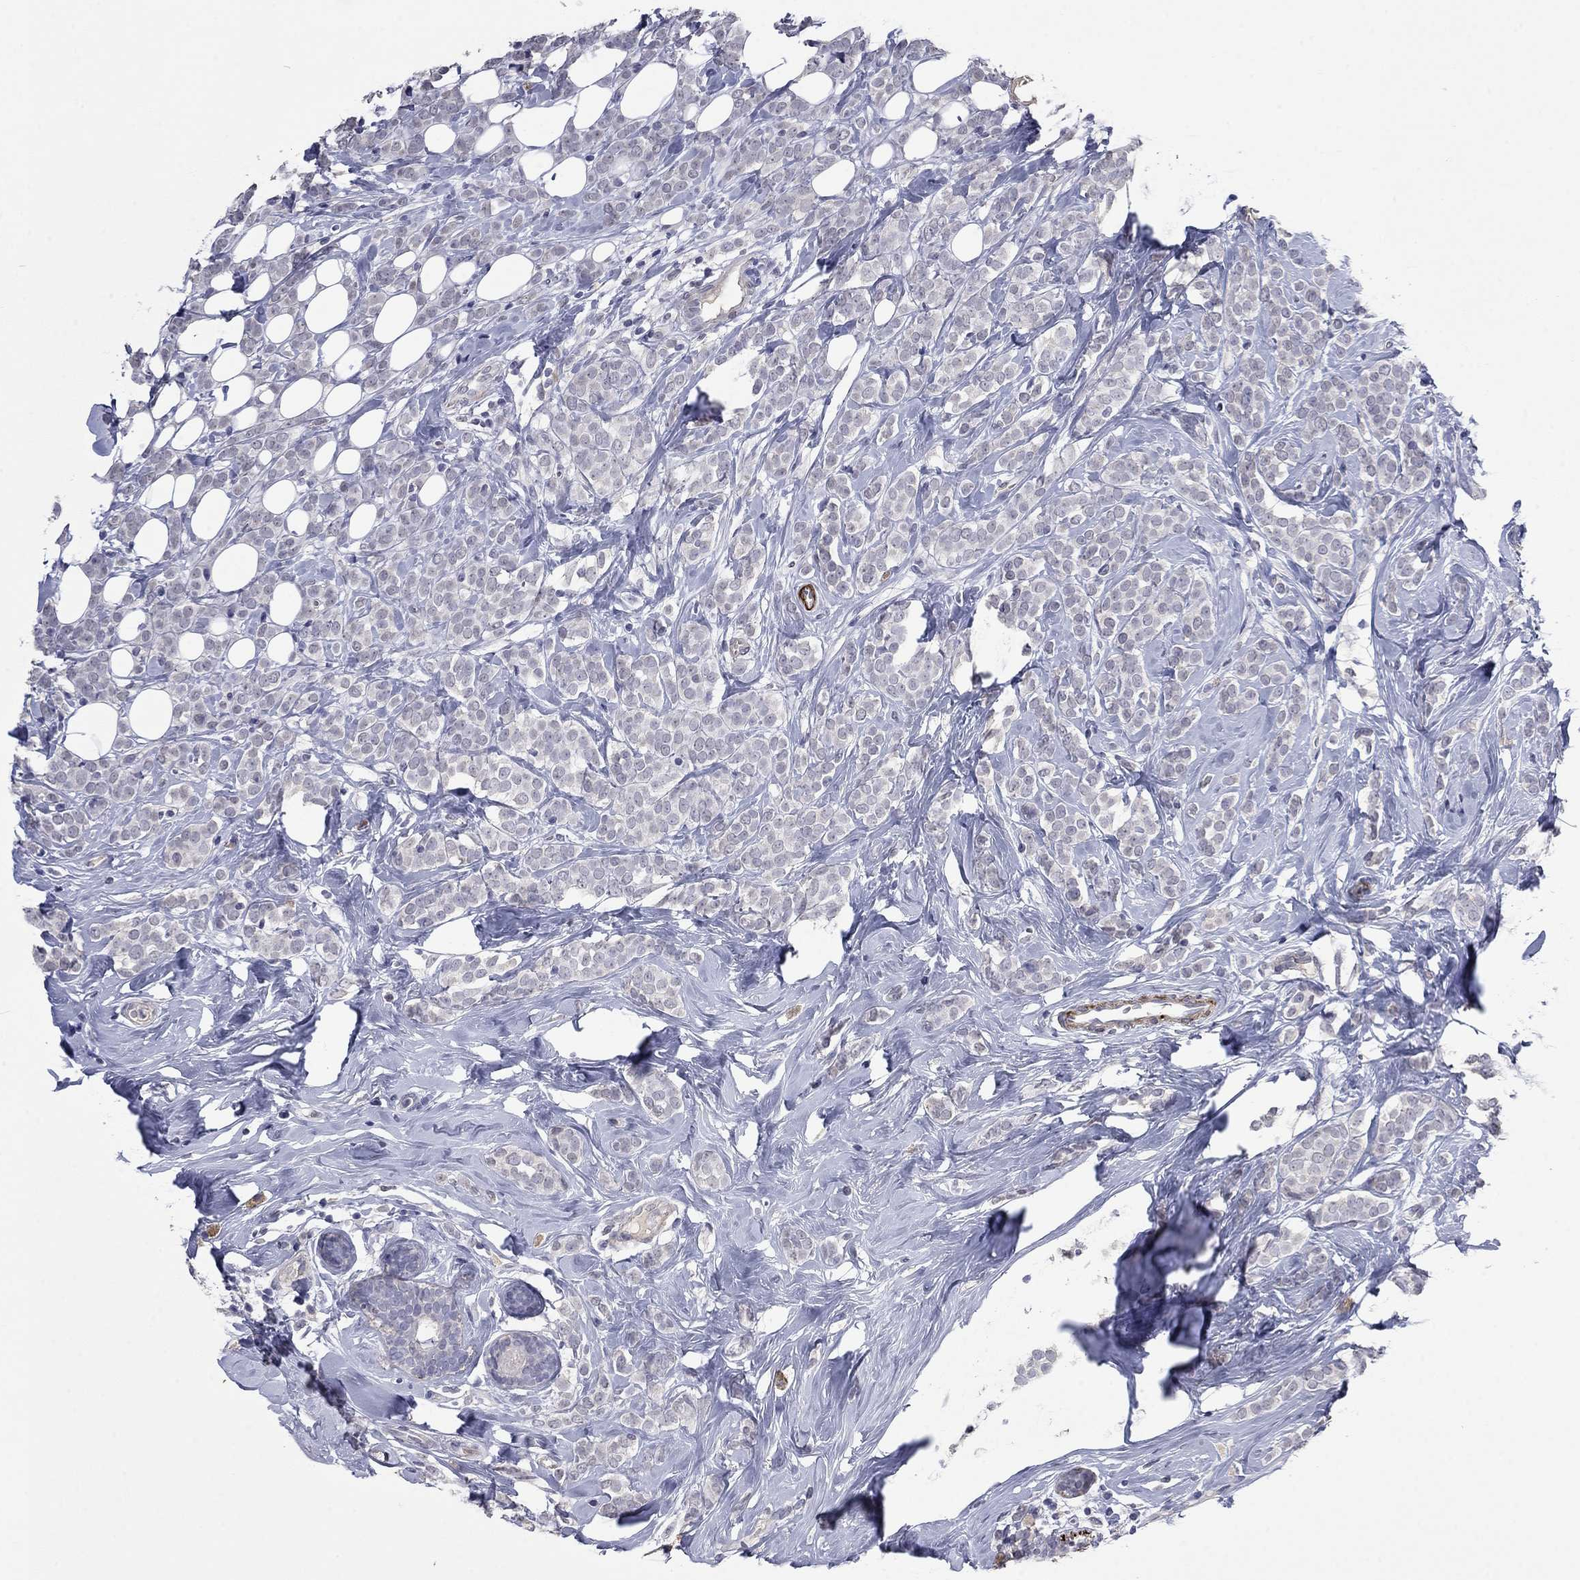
{"staining": {"intensity": "negative", "quantity": "none", "location": "none"}, "tissue": "breast cancer", "cell_type": "Tumor cells", "image_type": "cancer", "snomed": [{"axis": "morphology", "description": "Lobular carcinoma"}, {"axis": "topography", "description": "Breast"}], "caption": "A histopathology image of human breast lobular carcinoma is negative for staining in tumor cells. Nuclei are stained in blue.", "gene": "IP6K3", "patient": {"sex": "female", "age": 49}}